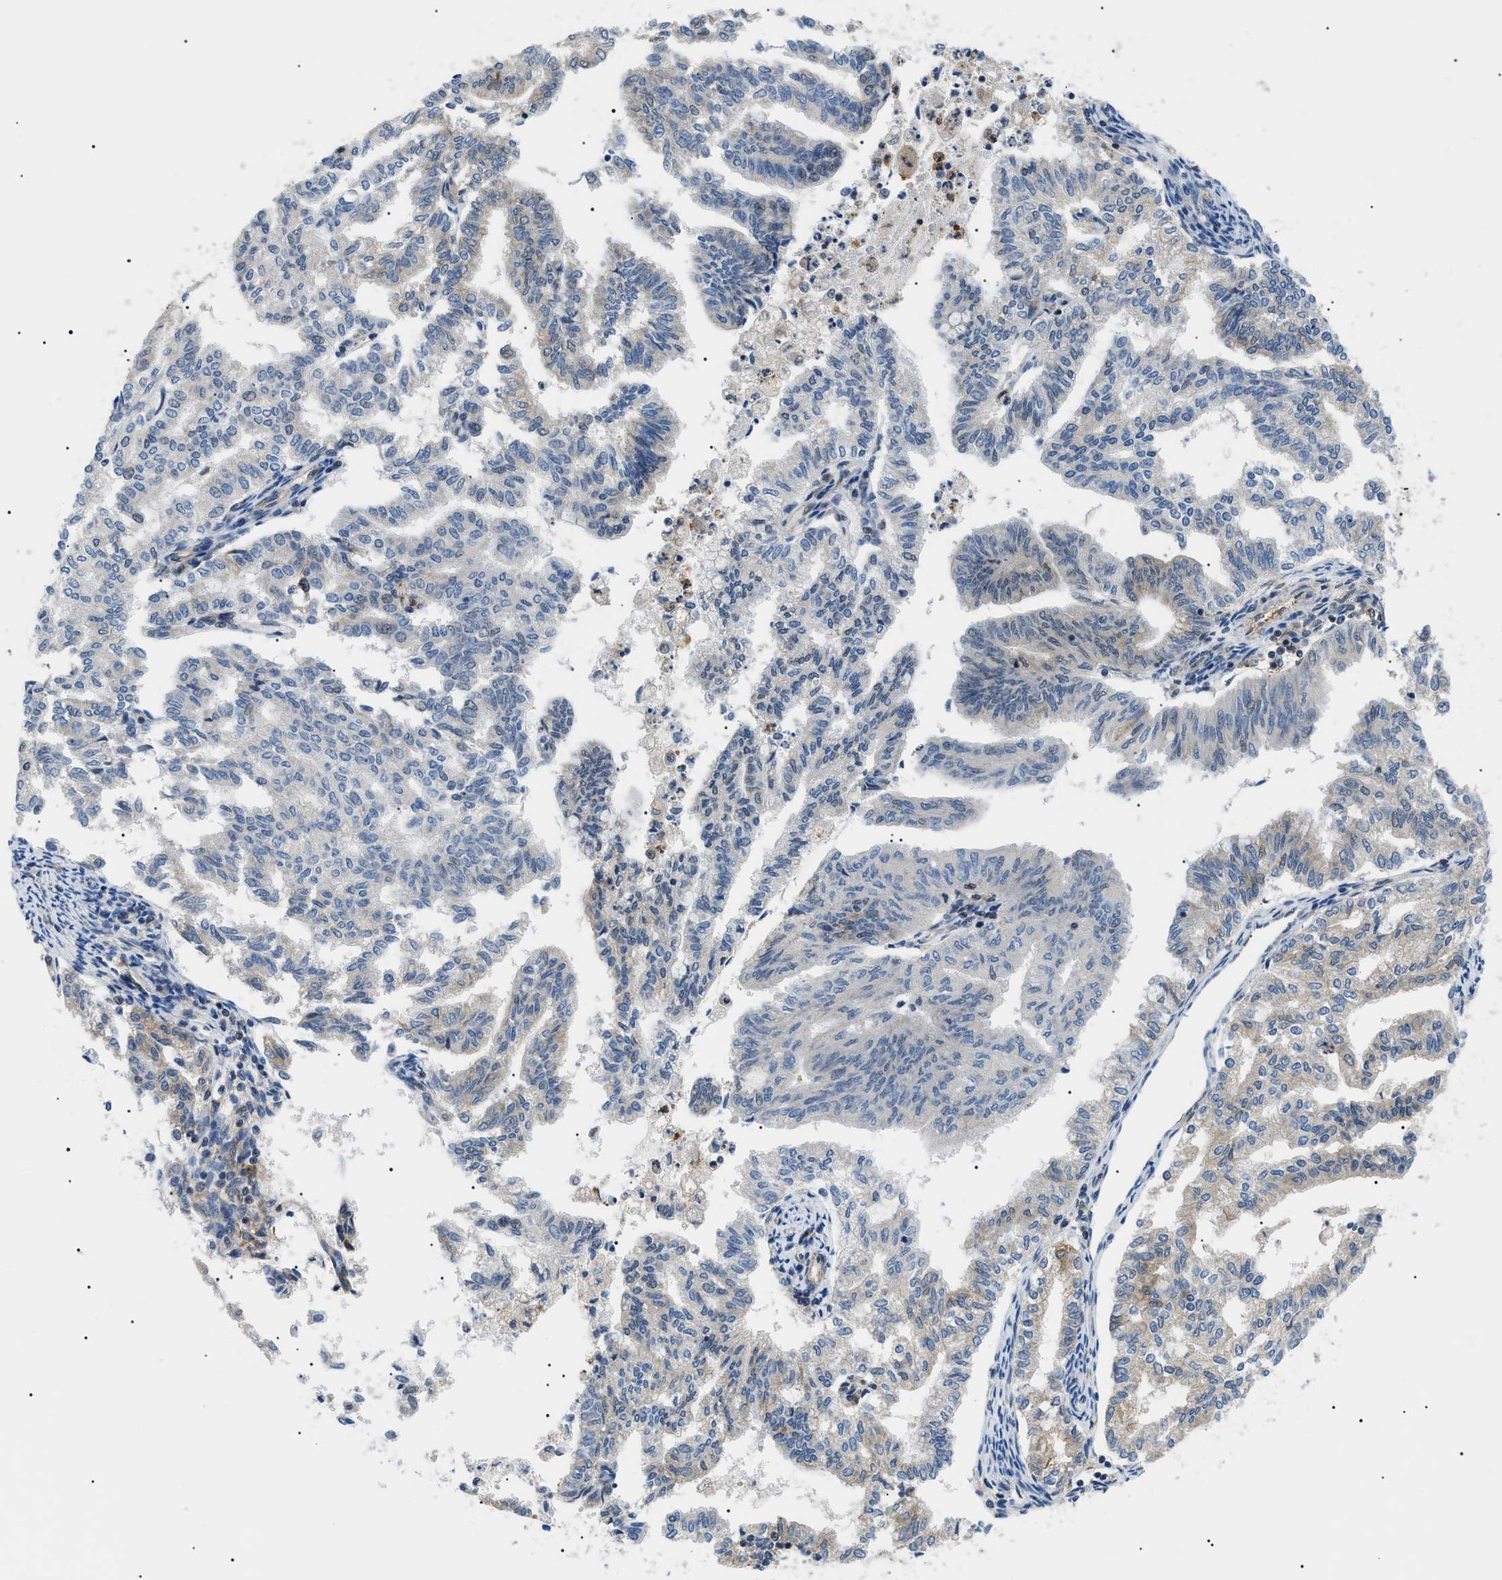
{"staining": {"intensity": "weak", "quantity": ">75%", "location": "cytoplasmic/membranous"}, "tissue": "endometrial cancer", "cell_type": "Tumor cells", "image_type": "cancer", "snomed": [{"axis": "morphology", "description": "Adenocarcinoma, NOS"}, {"axis": "topography", "description": "Endometrium"}], "caption": "There is low levels of weak cytoplasmic/membranous expression in tumor cells of adenocarcinoma (endometrial), as demonstrated by immunohistochemical staining (brown color).", "gene": "RBM15", "patient": {"sex": "female", "age": 79}}